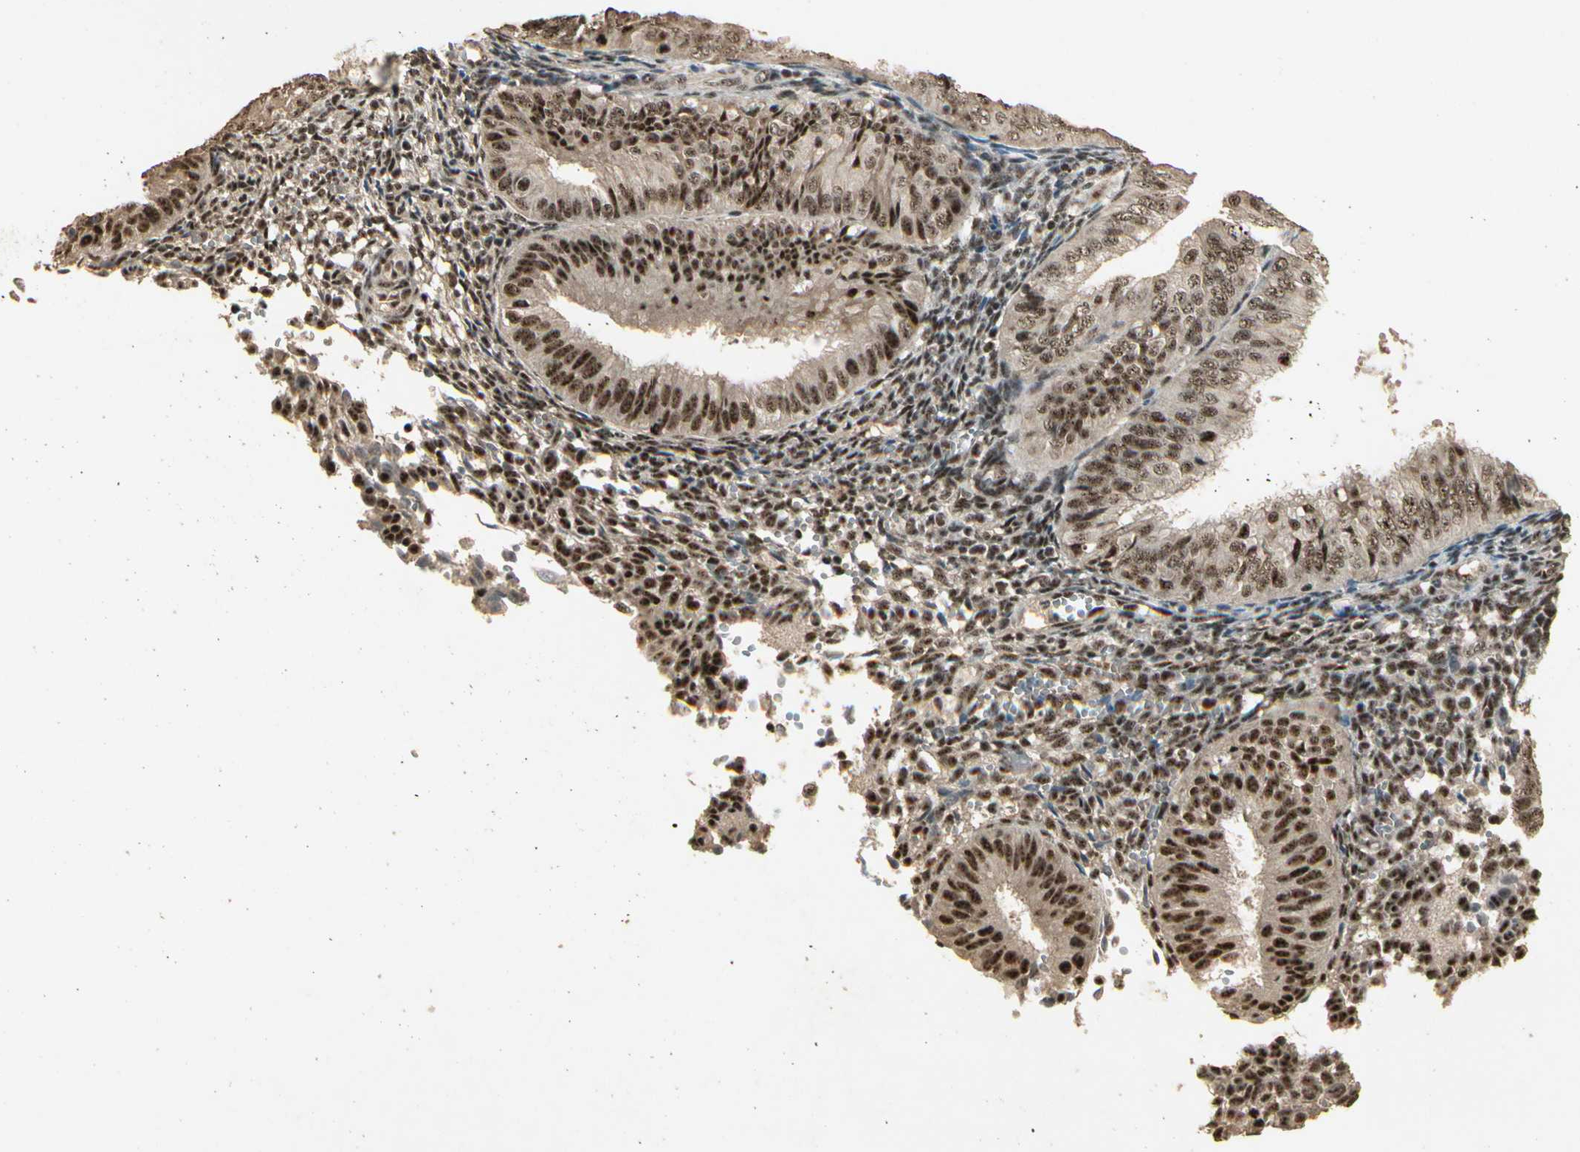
{"staining": {"intensity": "moderate", "quantity": ">75%", "location": "cytoplasmic/membranous,nuclear"}, "tissue": "endometrial cancer", "cell_type": "Tumor cells", "image_type": "cancer", "snomed": [{"axis": "morphology", "description": "Normal tissue, NOS"}, {"axis": "morphology", "description": "Adenocarcinoma, NOS"}, {"axis": "topography", "description": "Endometrium"}], "caption": "The micrograph shows immunohistochemical staining of endometrial cancer (adenocarcinoma). There is moderate cytoplasmic/membranous and nuclear expression is present in about >75% of tumor cells.", "gene": "RBM25", "patient": {"sex": "female", "age": 53}}